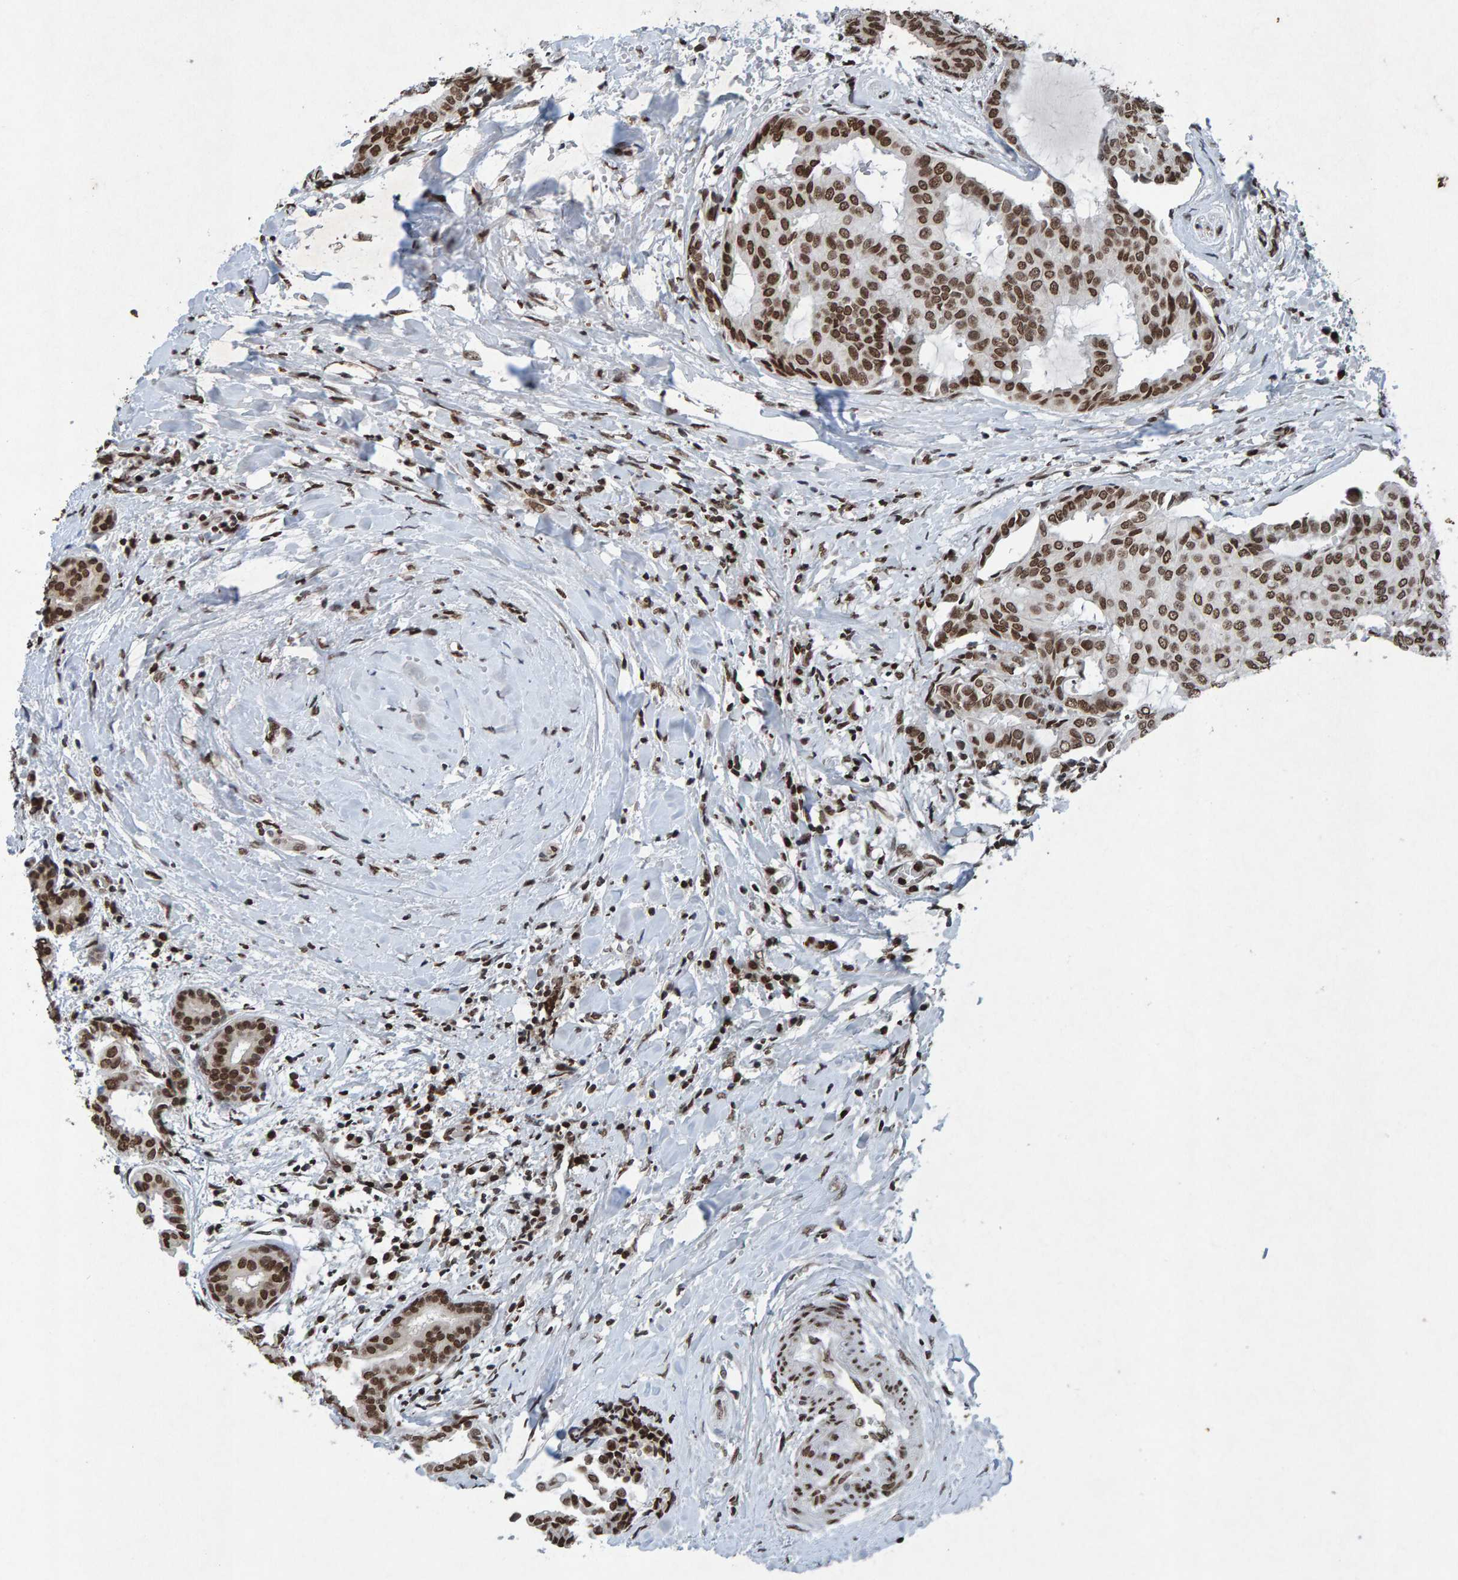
{"staining": {"intensity": "moderate", "quantity": ">75%", "location": "nuclear"}, "tissue": "head and neck cancer", "cell_type": "Tumor cells", "image_type": "cancer", "snomed": [{"axis": "morphology", "description": "Adenocarcinoma, NOS"}, {"axis": "topography", "description": "Salivary gland"}, {"axis": "topography", "description": "Head-Neck"}], "caption": "A brown stain shows moderate nuclear positivity of a protein in human adenocarcinoma (head and neck) tumor cells.", "gene": "H2AZ1", "patient": {"sex": "female", "age": 59}}